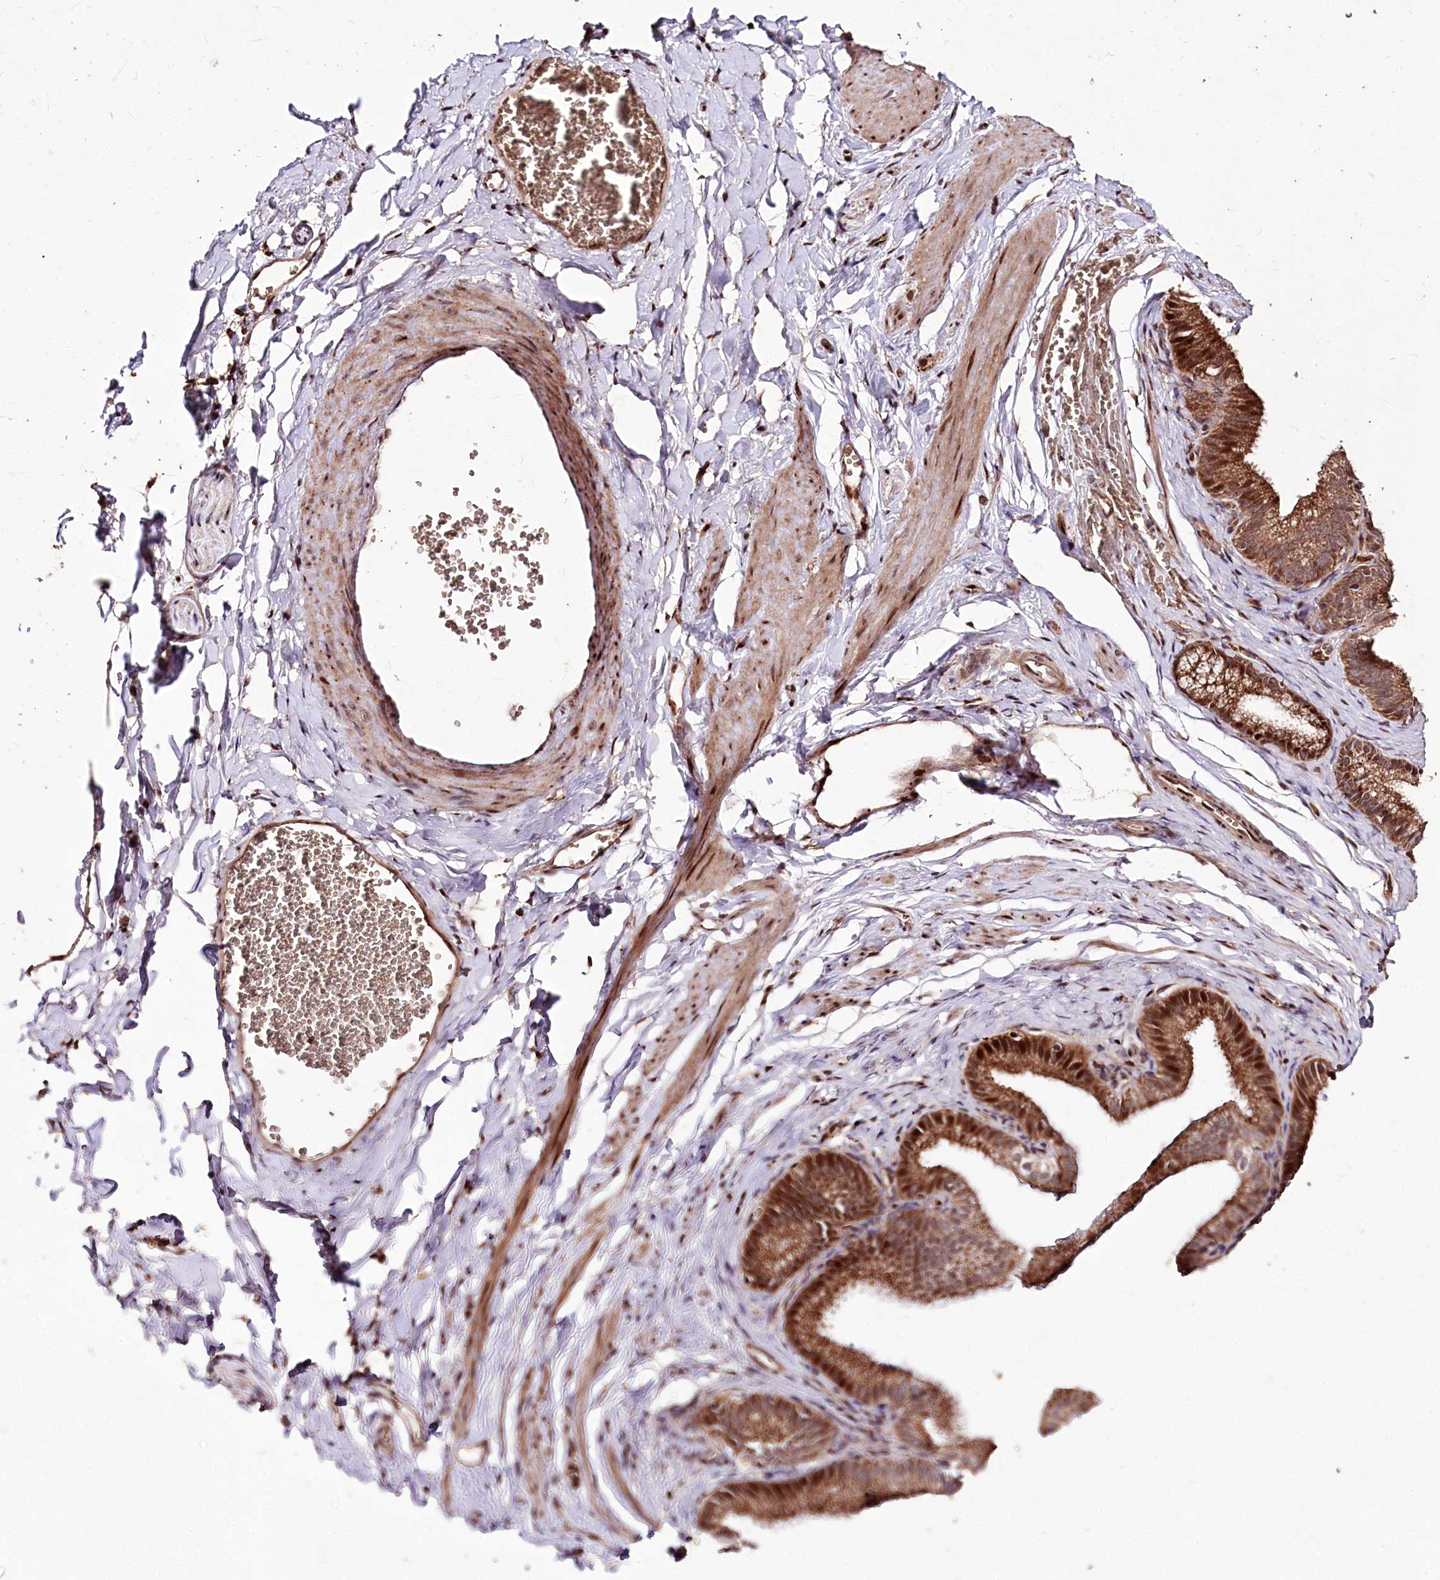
{"staining": {"intensity": "negative", "quantity": "none", "location": "none"}, "tissue": "adipose tissue", "cell_type": "Adipocytes", "image_type": "normal", "snomed": [{"axis": "morphology", "description": "Normal tissue, NOS"}, {"axis": "topography", "description": "Gallbladder"}, {"axis": "topography", "description": "Peripheral nerve tissue"}], "caption": "Adipocytes are negative for brown protein staining in benign adipose tissue. (Stains: DAB IHC with hematoxylin counter stain, Microscopy: brightfield microscopy at high magnification).", "gene": "CARD19", "patient": {"sex": "male", "age": 38}}